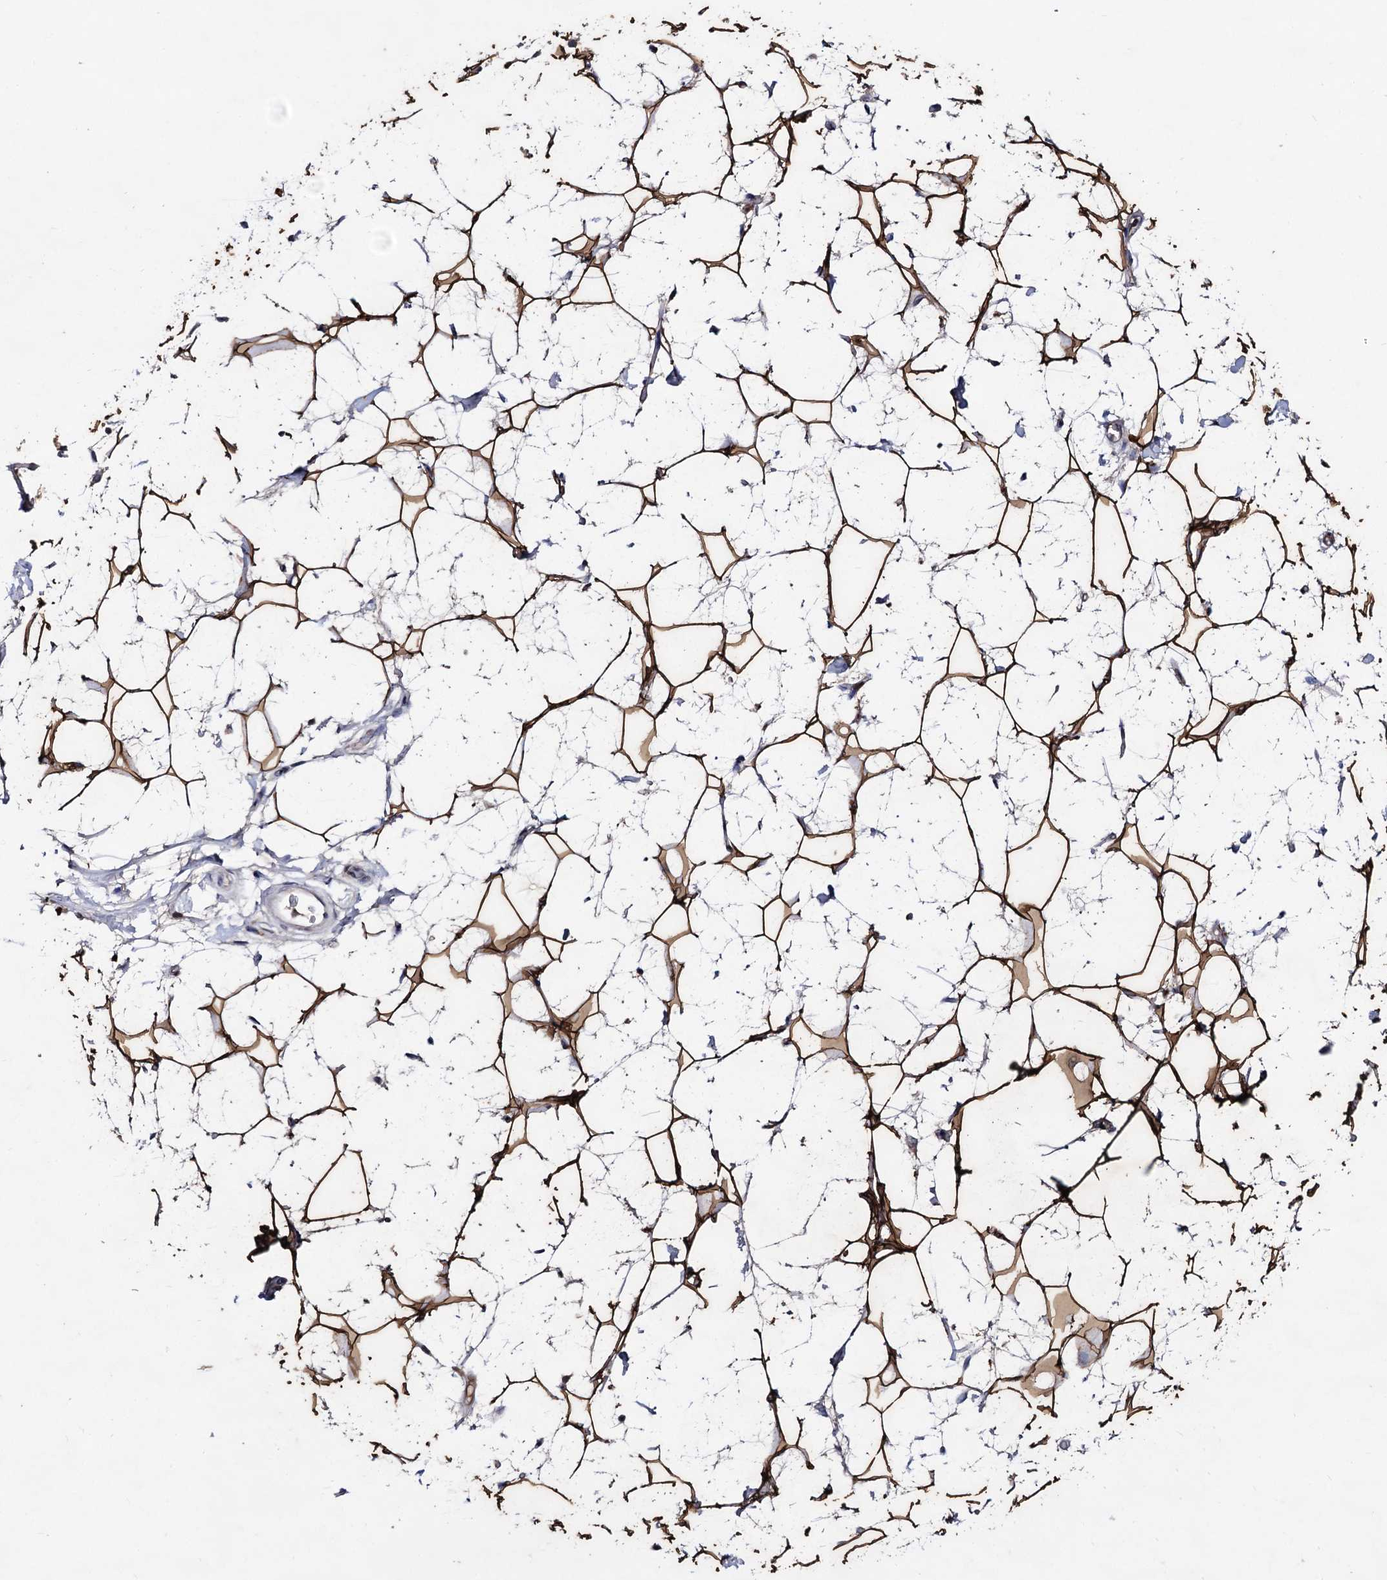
{"staining": {"intensity": "strong", "quantity": ">75%", "location": "cytoplasmic/membranous"}, "tissue": "adipose tissue", "cell_type": "Adipocytes", "image_type": "normal", "snomed": [{"axis": "morphology", "description": "Normal tissue, NOS"}, {"axis": "topography", "description": "Breast"}], "caption": "Protein staining displays strong cytoplasmic/membranous positivity in approximately >75% of adipocytes in normal adipose tissue.", "gene": "PLIN1", "patient": {"sex": "female", "age": 26}}